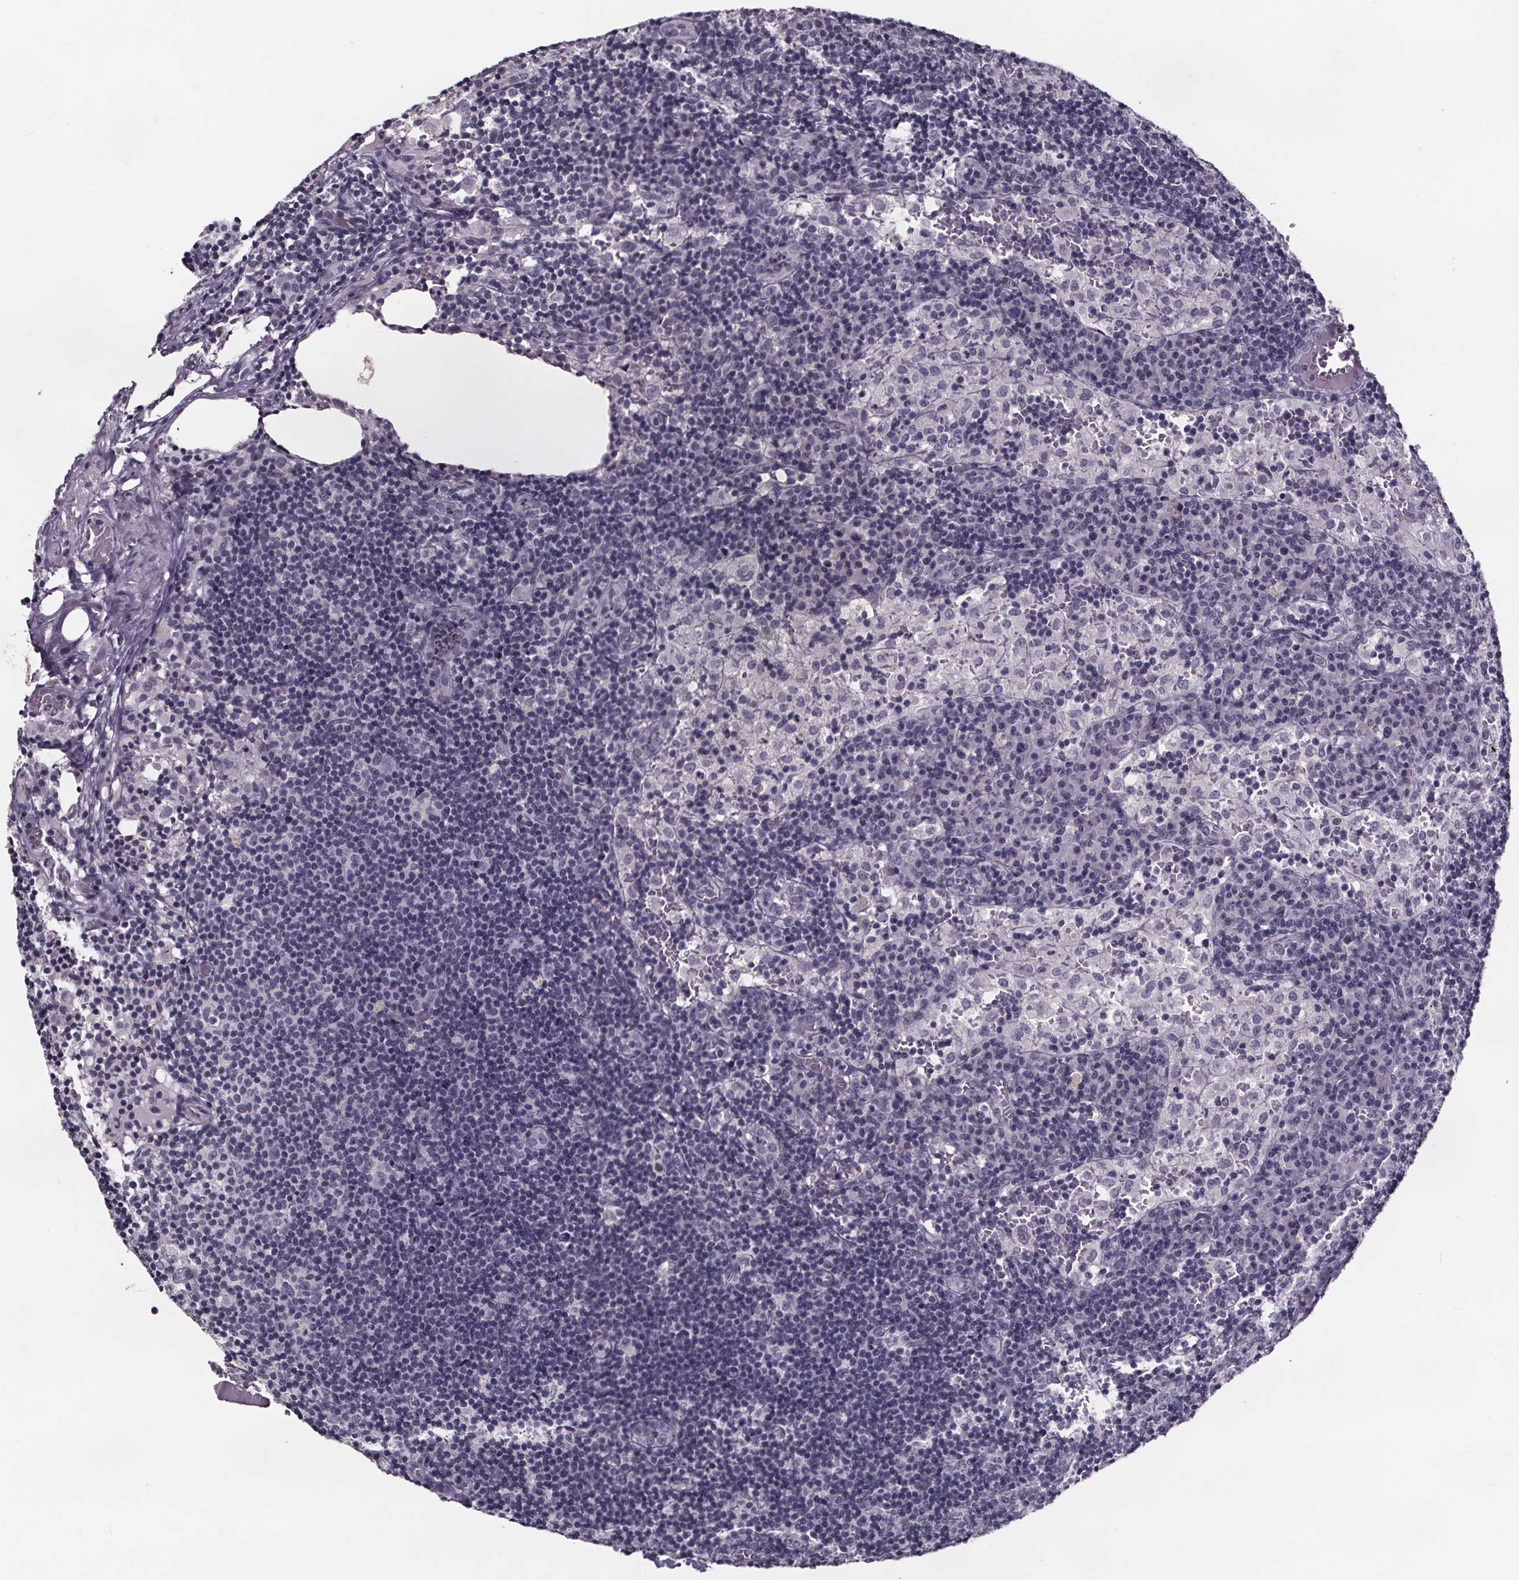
{"staining": {"intensity": "negative", "quantity": "none", "location": "none"}, "tissue": "lymph node", "cell_type": "Germinal center cells", "image_type": "normal", "snomed": [{"axis": "morphology", "description": "Normal tissue, NOS"}, {"axis": "topography", "description": "Lymph node"}], "caption": "Immunohistochemical staining of unremarkable lymph node reveals no significant positivity in germinal center cells.", "gene": "AR", "patient": {"sex": "male", "age": 62}}